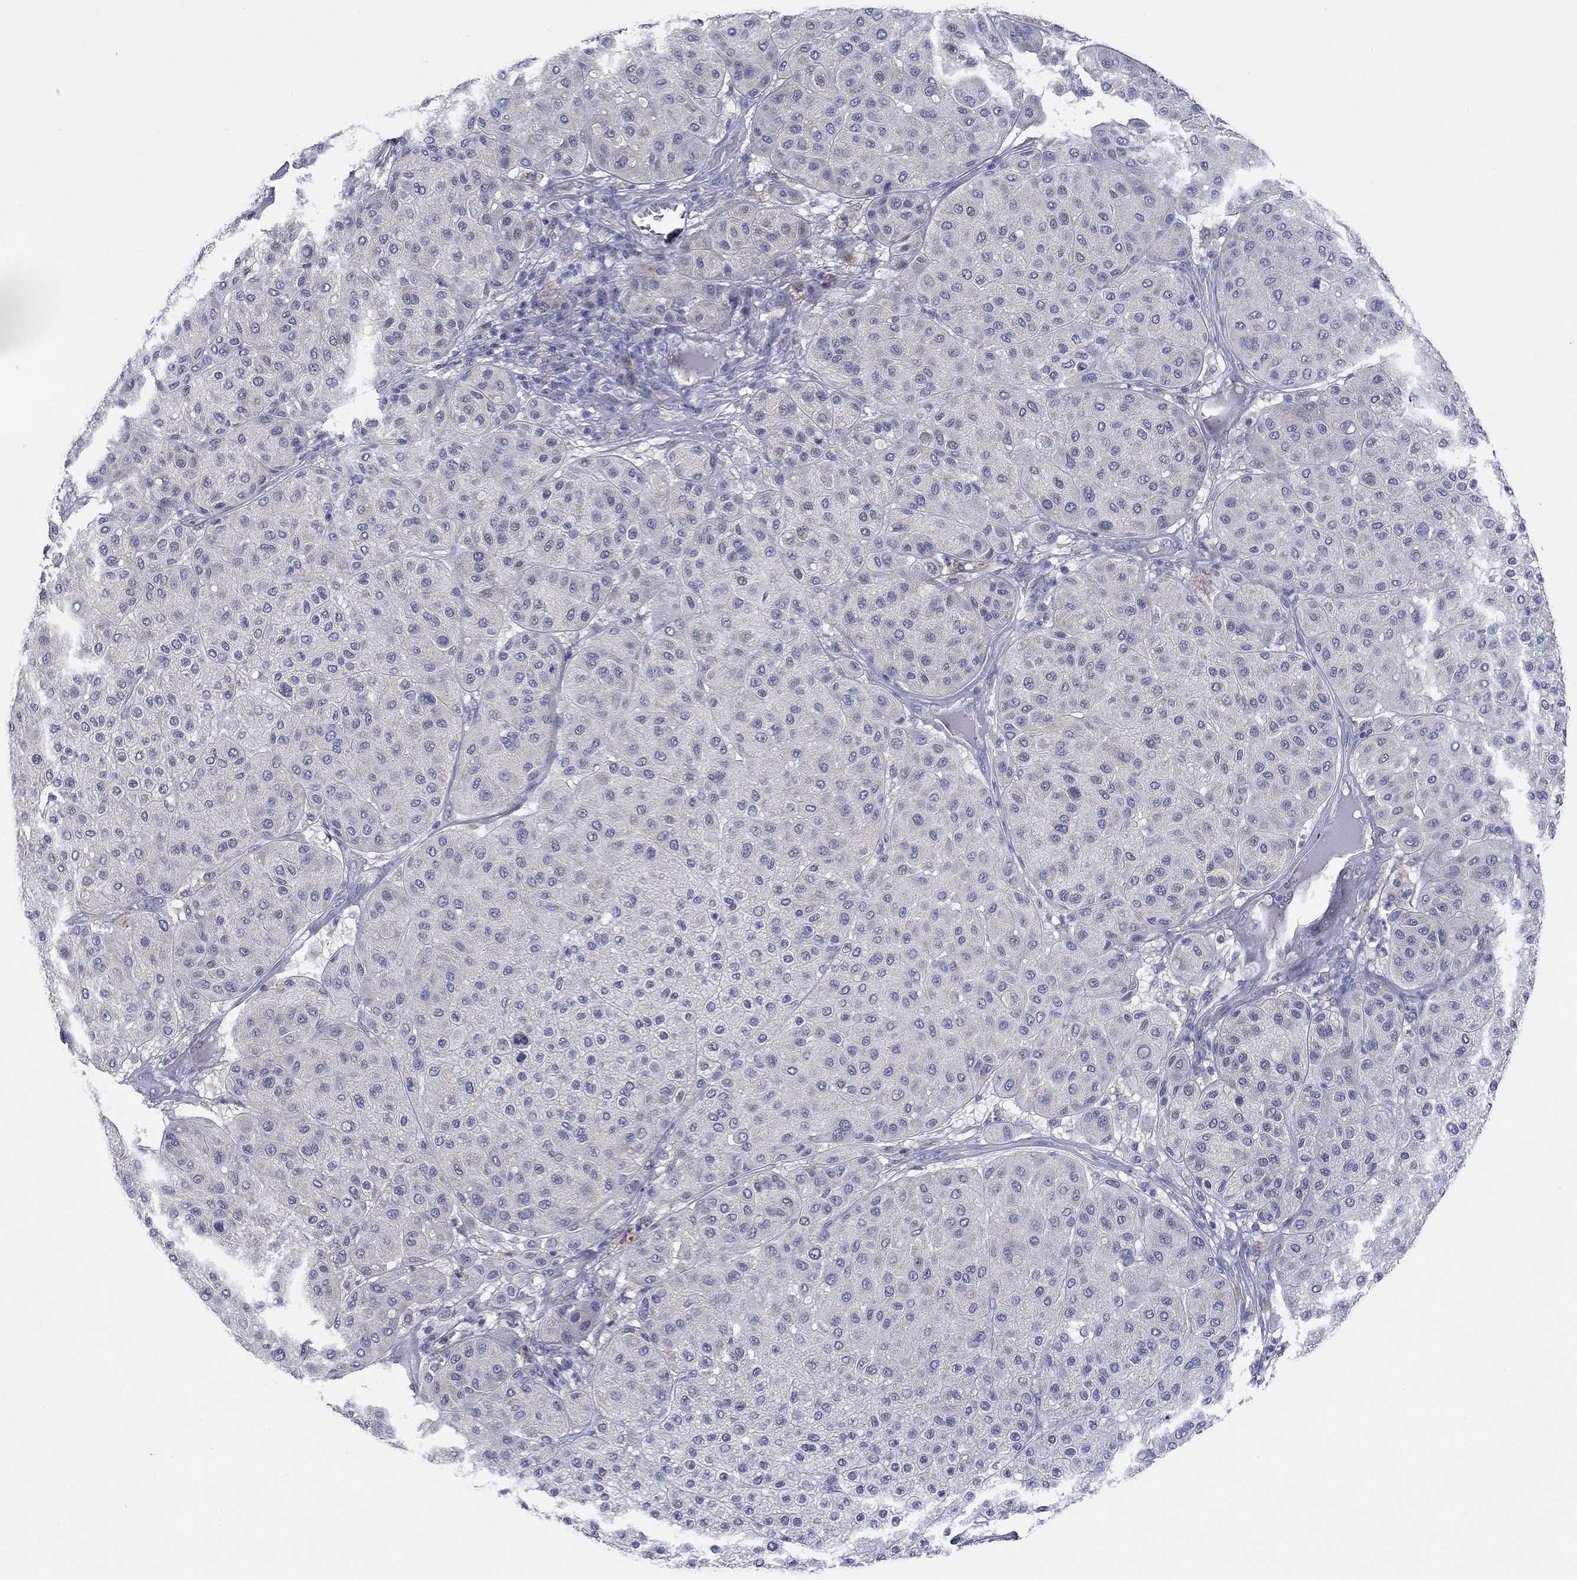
{"staining": {"intensity": "negative", "quantity": "none", "location": "none"}, "tissue": "melanoma", "cell_type": "Tumor cells", "image_type": "cancer", "snomed": [{"axis": "morphology", "description": "Malignant melanoma, Metastatic site"}, {"axis": "topography", "description": "Smooth muscle"}], "caption": "High power microscopy micrograph of an IHC image of melanoma, revealing no significant staining in tumor cells.", "gene": "CHIT1", "patient": {"sex": "male", "age": 41}}